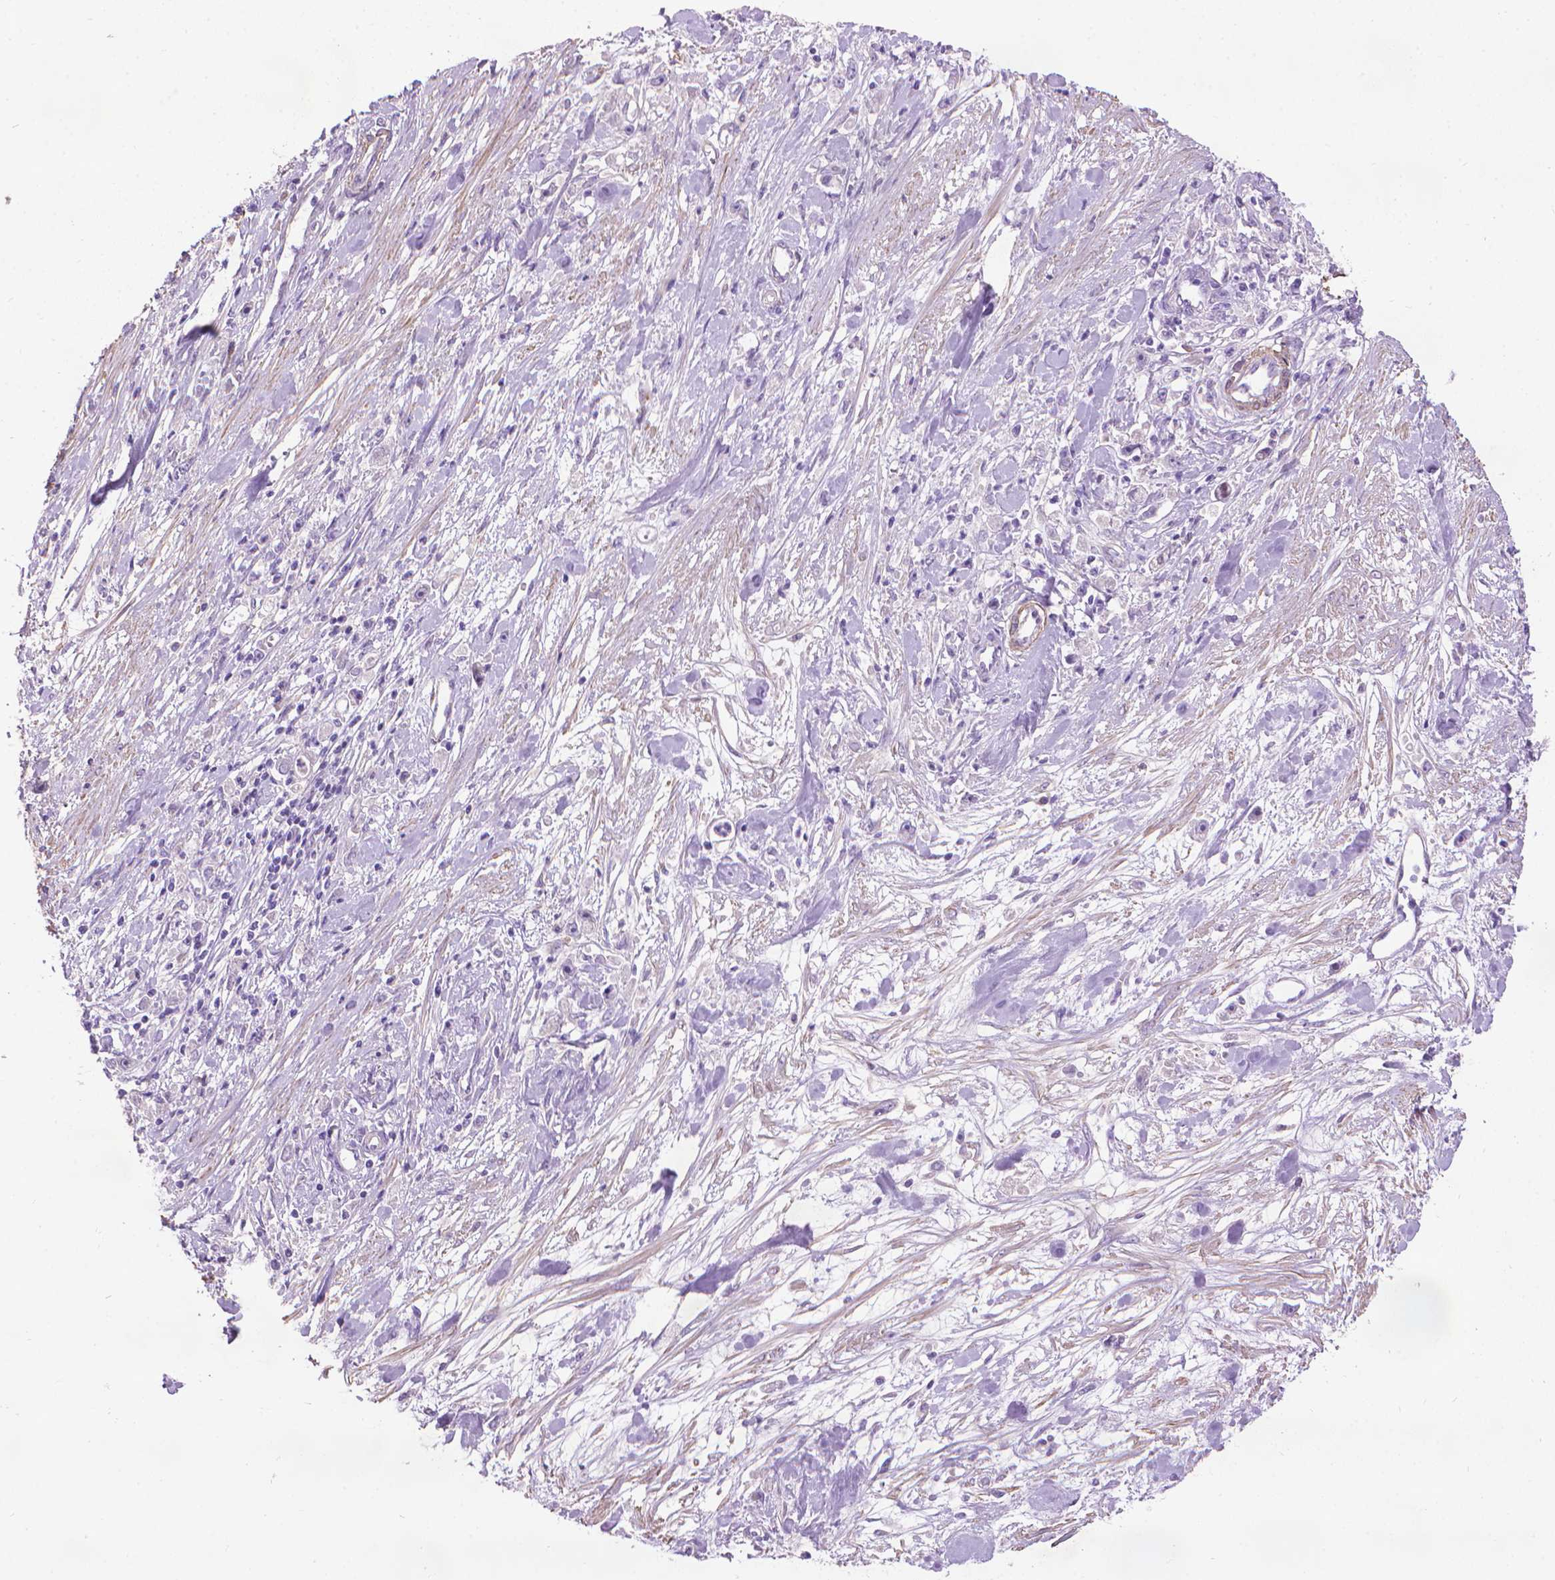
{"staining": {"intensity": "negative", "quantity": "none", "location": "none"}, "tissue": "stomach cancer", "cell_type": "Tumor cells", "image_type": "cancer", "snomed": [{"axis": "morphology", "description": "Adenocarcinoma, NOS"}, {"axis": "topography", "description": "Stomach"}], "caption": "Tumor cells are negative for brown protein staining in adenocarcinoma (stomach).", "gene": "AQP10", "patient": {"sex": "female", "age": 59}}